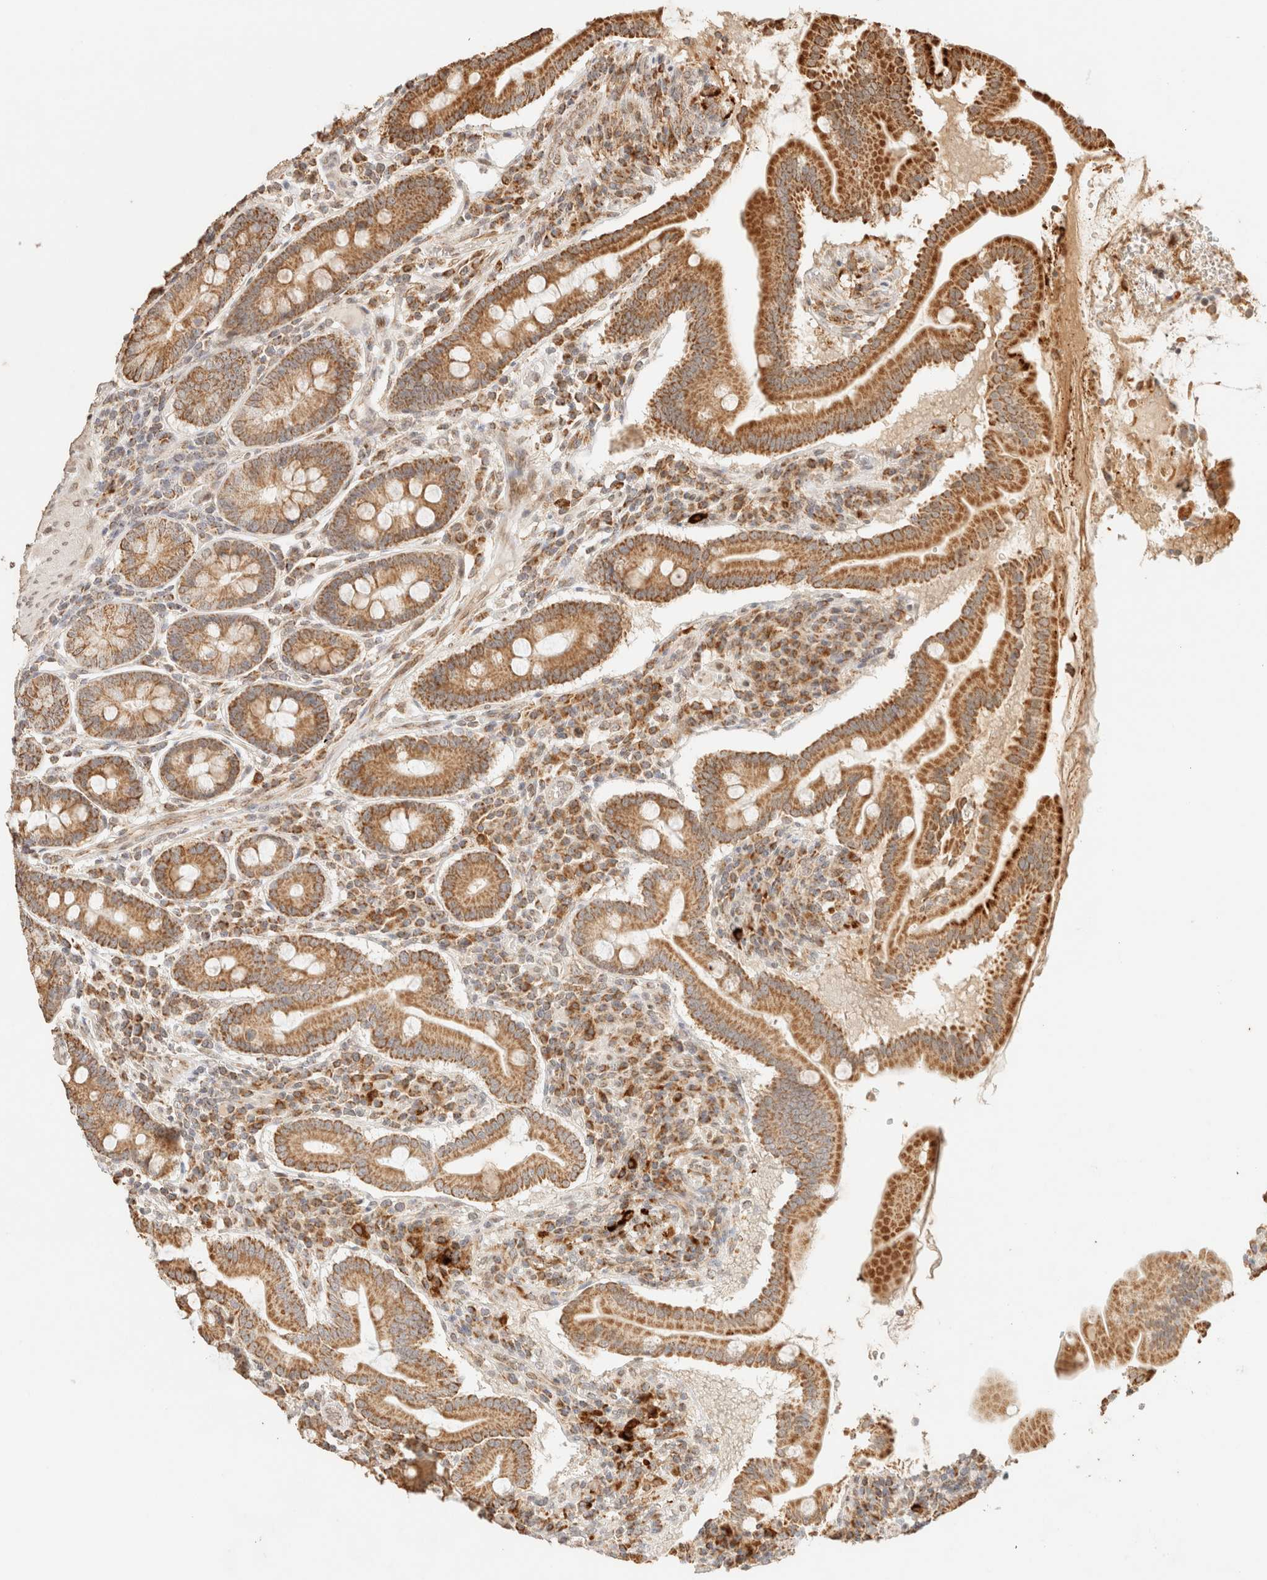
{"staining": {"intensity": "moderate", "quantity": ">75%", "location": "cytoplasmic/membranous"}, "tissue": "duodenum", "cell_type": "Glandular cells", "image_type": "normal", "snomed": [{"axis": "morphology", "description": "Normal tissue, NOS"}, {"axis": "topography", "description": "Duodenum"}], "caption": "Immunohistochemical staining of unremarkable human duodenum shows moderate cytoplasmic/membranous protein positivity in about >75% of glandular cells.", "gene": "TACO1", "patient": {"sex": "male", "age": 50}}